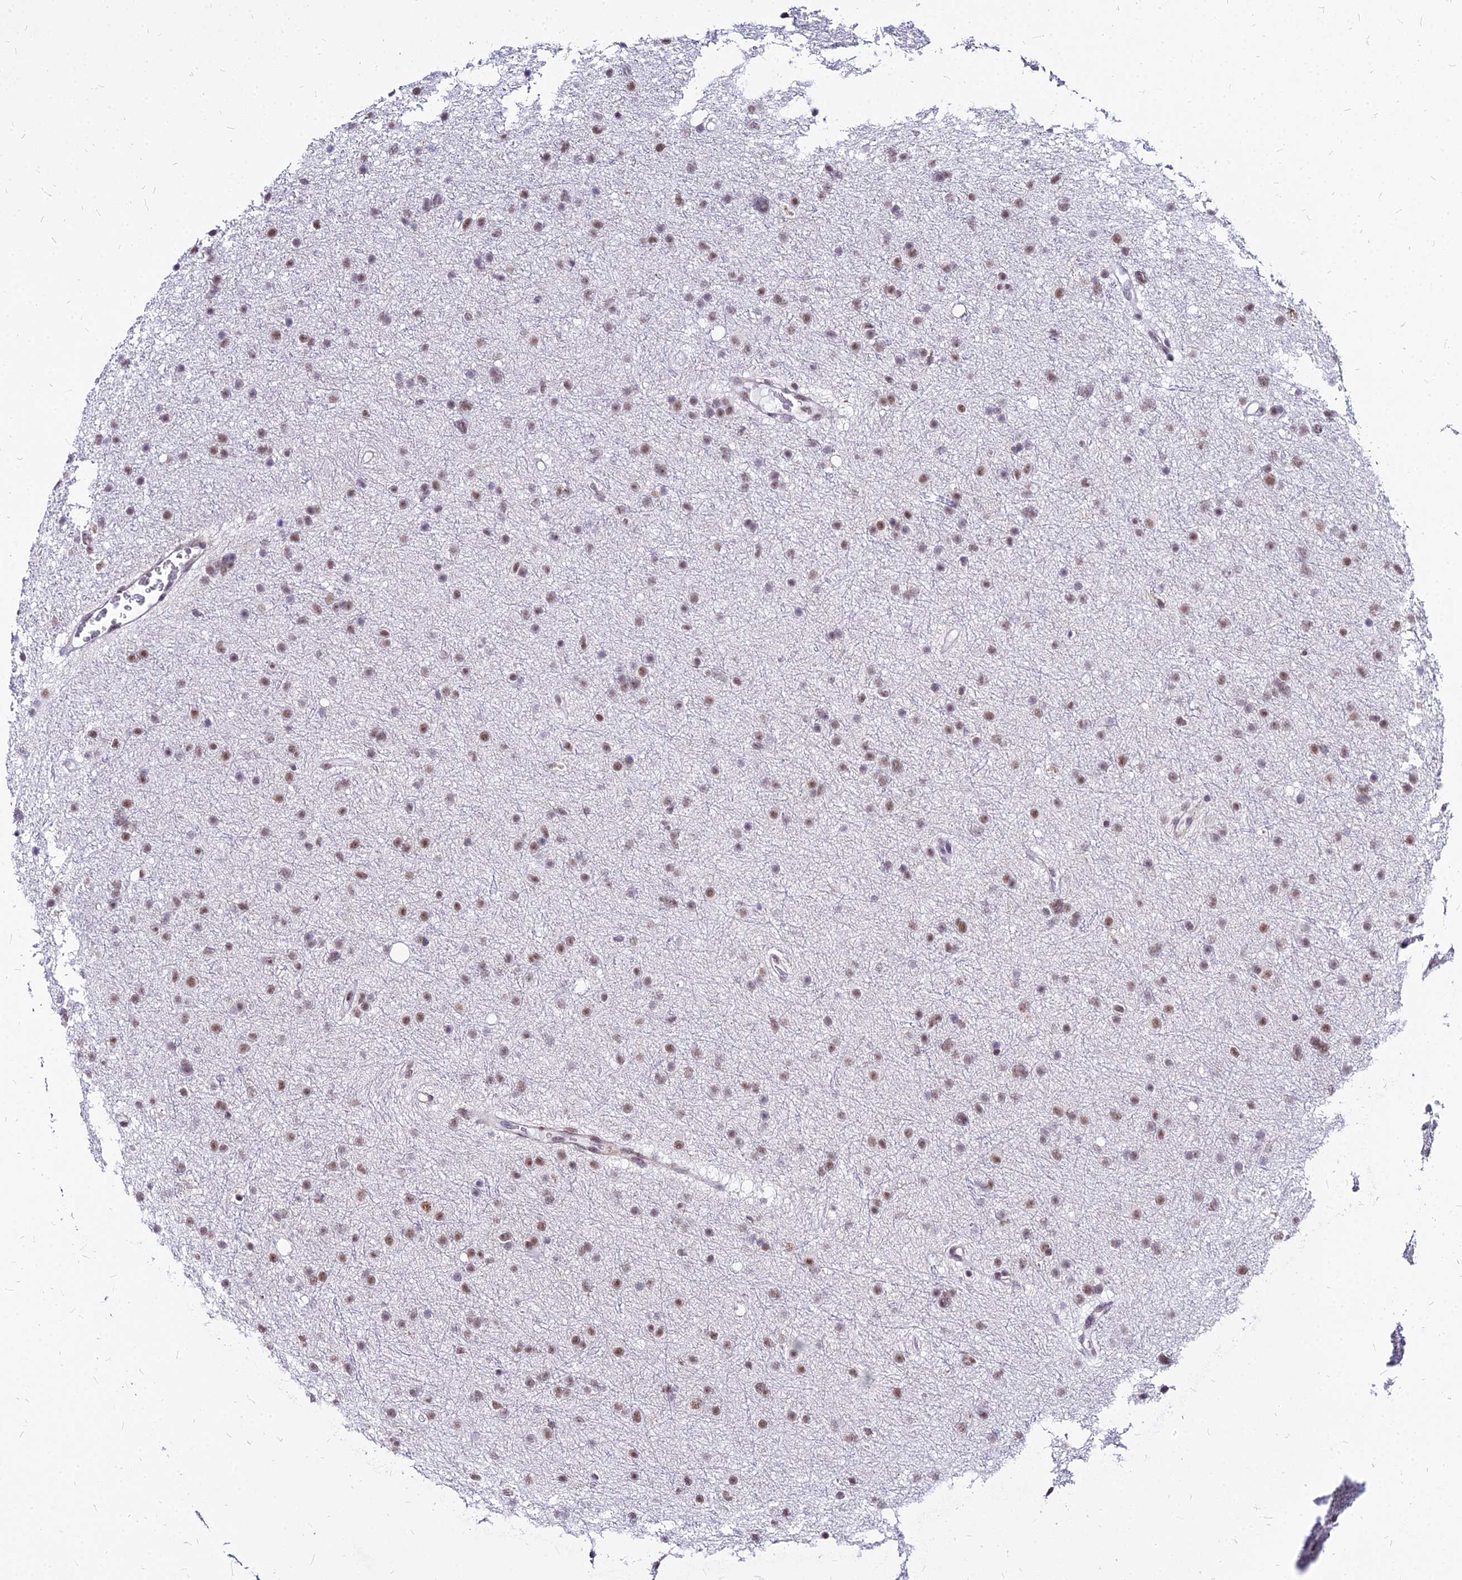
{"staining": {"intensity": "moderate", "quantity": "25%-75%", "location": "nuclear"}, "tissue": "glioma", "cell_type": "Tumor cells", "image_type": "cancer", "snomed": [{"axis": "morphology", "description": "Glioma, malignant, Low grade"}, {"axis": "topography", "description": "Cerebral cortex"}], "caption": "The photomicrograph displays immunohistochemical staining of malignant low-grade glioma. There is moderate nuclear staining is appreciated in about 25%-75% of tumor cells.", "gene": "FDX2", "patient": {"sex": "female", "age": 39}}